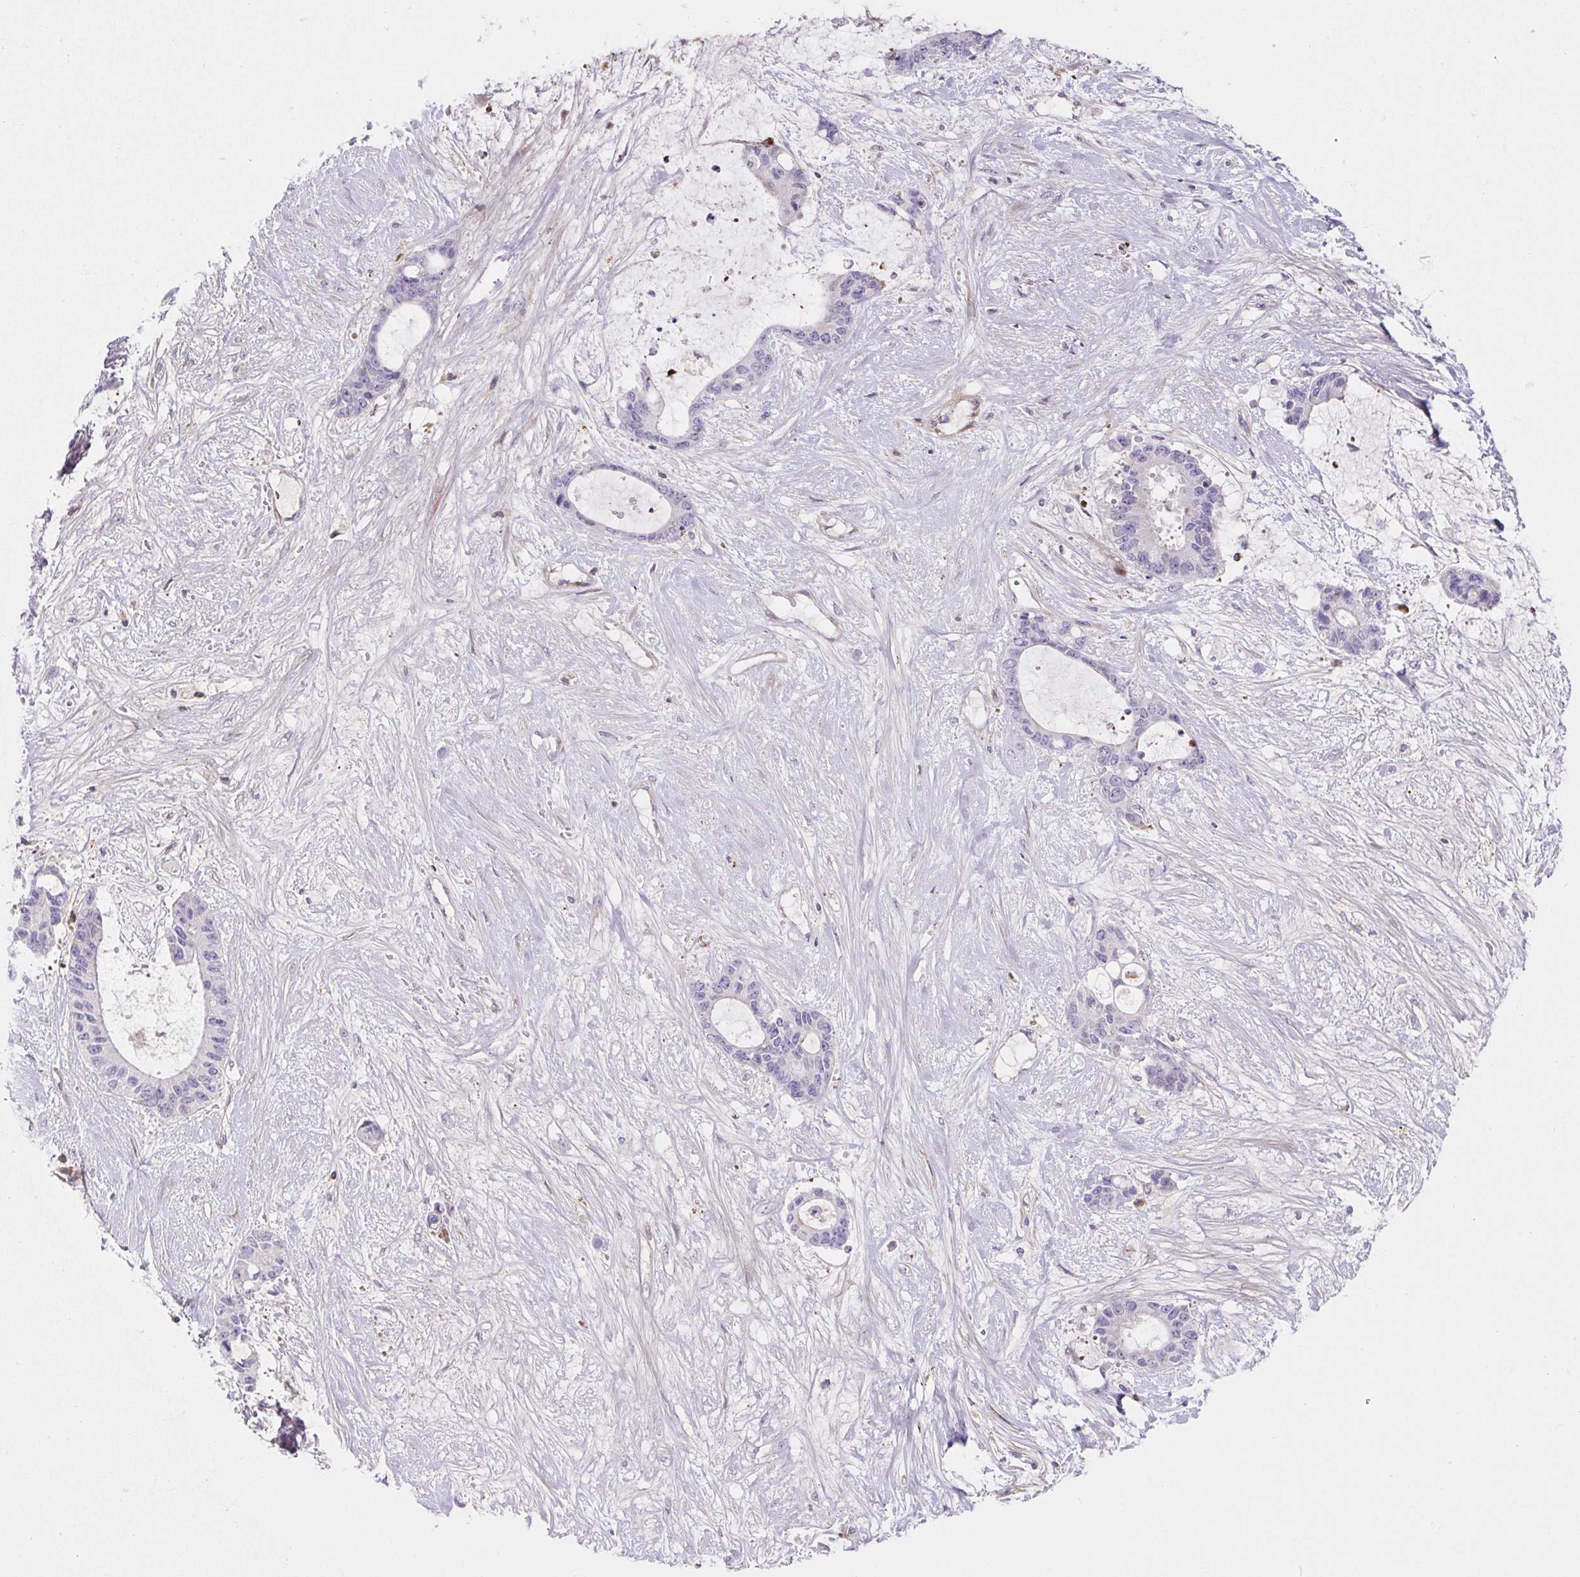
{"staining": {"intensity": "negative", "quantity": "none", "location": "none"}, "tissue": "liver cancer", "cell_type": "Tumor cells", "image_type": "cancer", "snomed": [{"axis": "morphology", "description": "Normal tissue, NOS"}, {"axis": "morphology", "description": "Cholangiocarcinoma"}, {"axis": "topography", "description": "Liver"}, {"axis": "topography", "description": "Peripheral nerve tissue"}], "caption": "A high-resolution image shows immunohistochemistry staining of cholangiocarcinoma (liver), which shows no significant staining in tumor cells.", "gene": "TPRG1", "patient": {"sex": "female", "age": 73}}